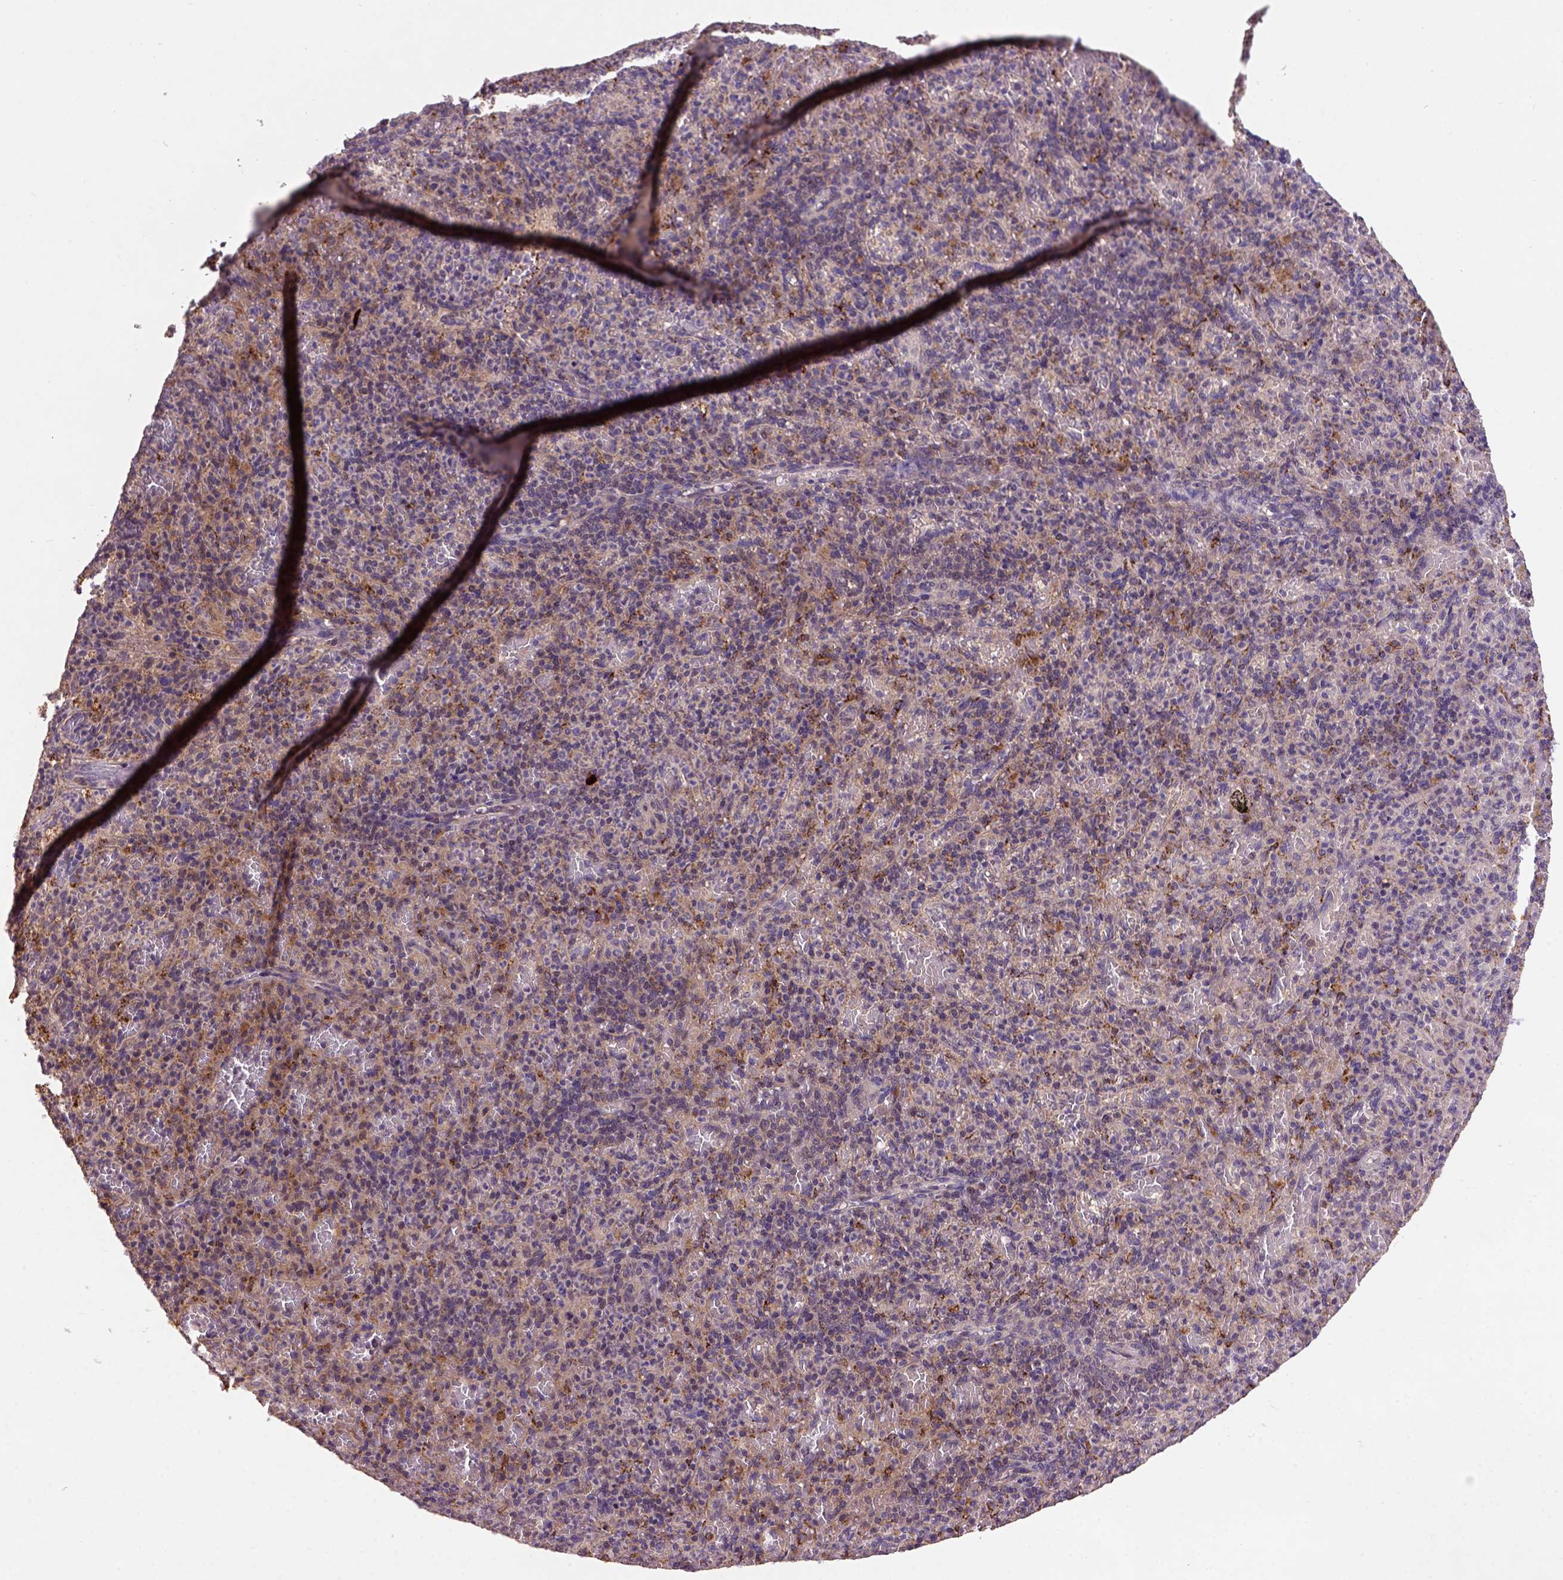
{"staining": {"intensity": "moderate", "quantity": "25%-75%", "location": "cytoplasmic/membranous"}, "tissue": "spleen", "cell_type": "Cells in red pulp", "image_type": "normal", "snomed": [{"axis": "morphology", "description": "Normal tissue, NOS"}, {"axis": "topography", "description": "Spleen"}], "caption": "High-power microscopy captured an IHC image of normal spleen, revealing moderate cytoplasmic/membranous staining in about 25%-75% of cells in red pulp. The protein of interest is stained brown, and the nuclei are stained in blue (DAB (3,3'-diaminobenzidine) IHC with brightfield microscopy, high magnification).", "gene": "KBTBD8", "patient": {"sex": "female", "age": 74}}